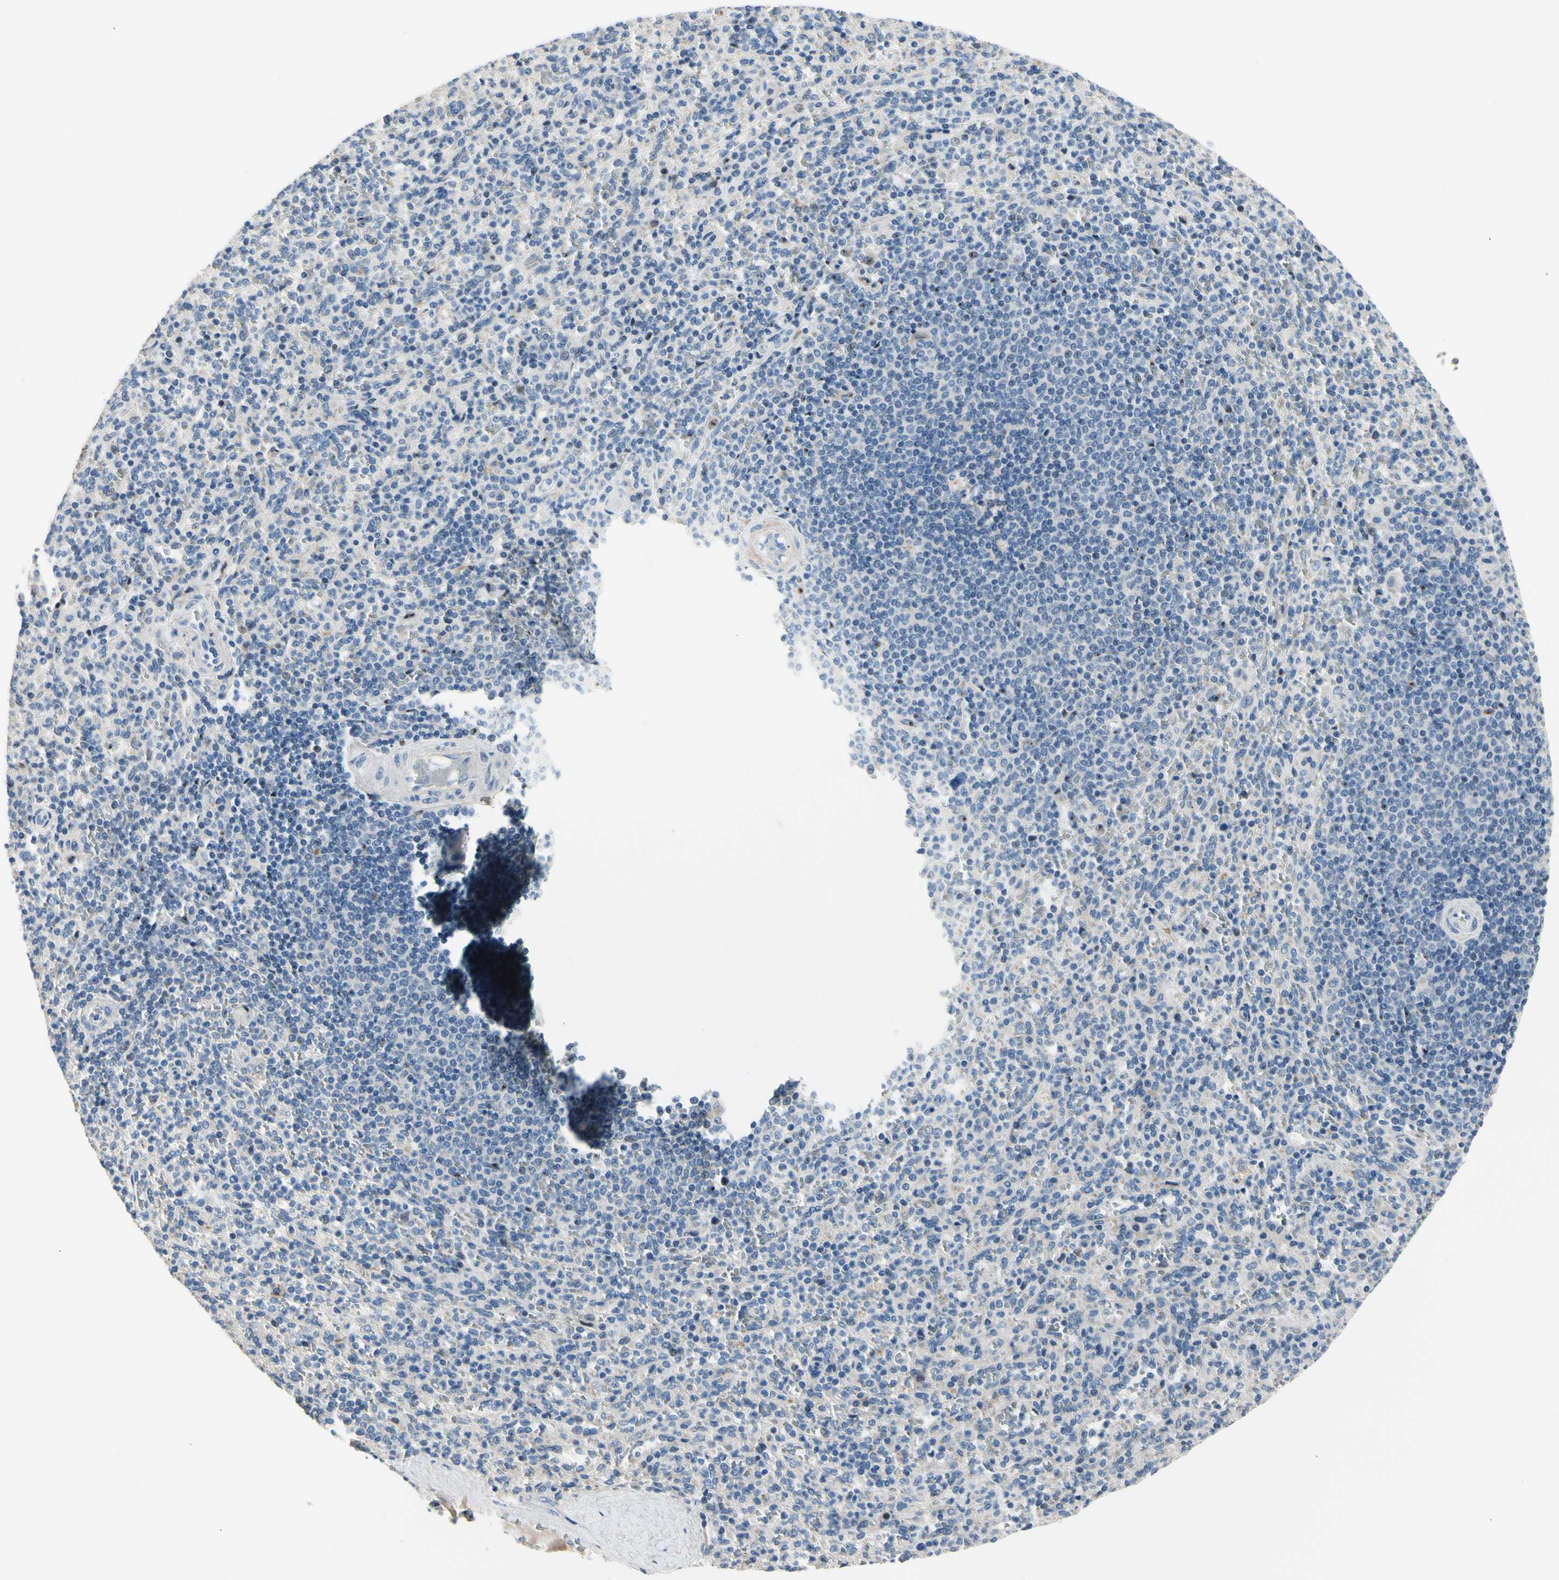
{"staining": {"intensity": "negative", "quantity": "none", "location": "none"}, "tissue": "spleen", "cell_type": "Cells in red pulp", "image_type": "normal", "snomed": [{"axis": "morphology", "description": "Normal tissue, NOS"}, {"axis": "topography", "description": "Spleen"}], "caption": "Immunohistochemical staining of normal human spleen displays no significant positivity in cells in red pulp.", "gene": "NFASC", "patient": {"sex": "male", "age": 36}}